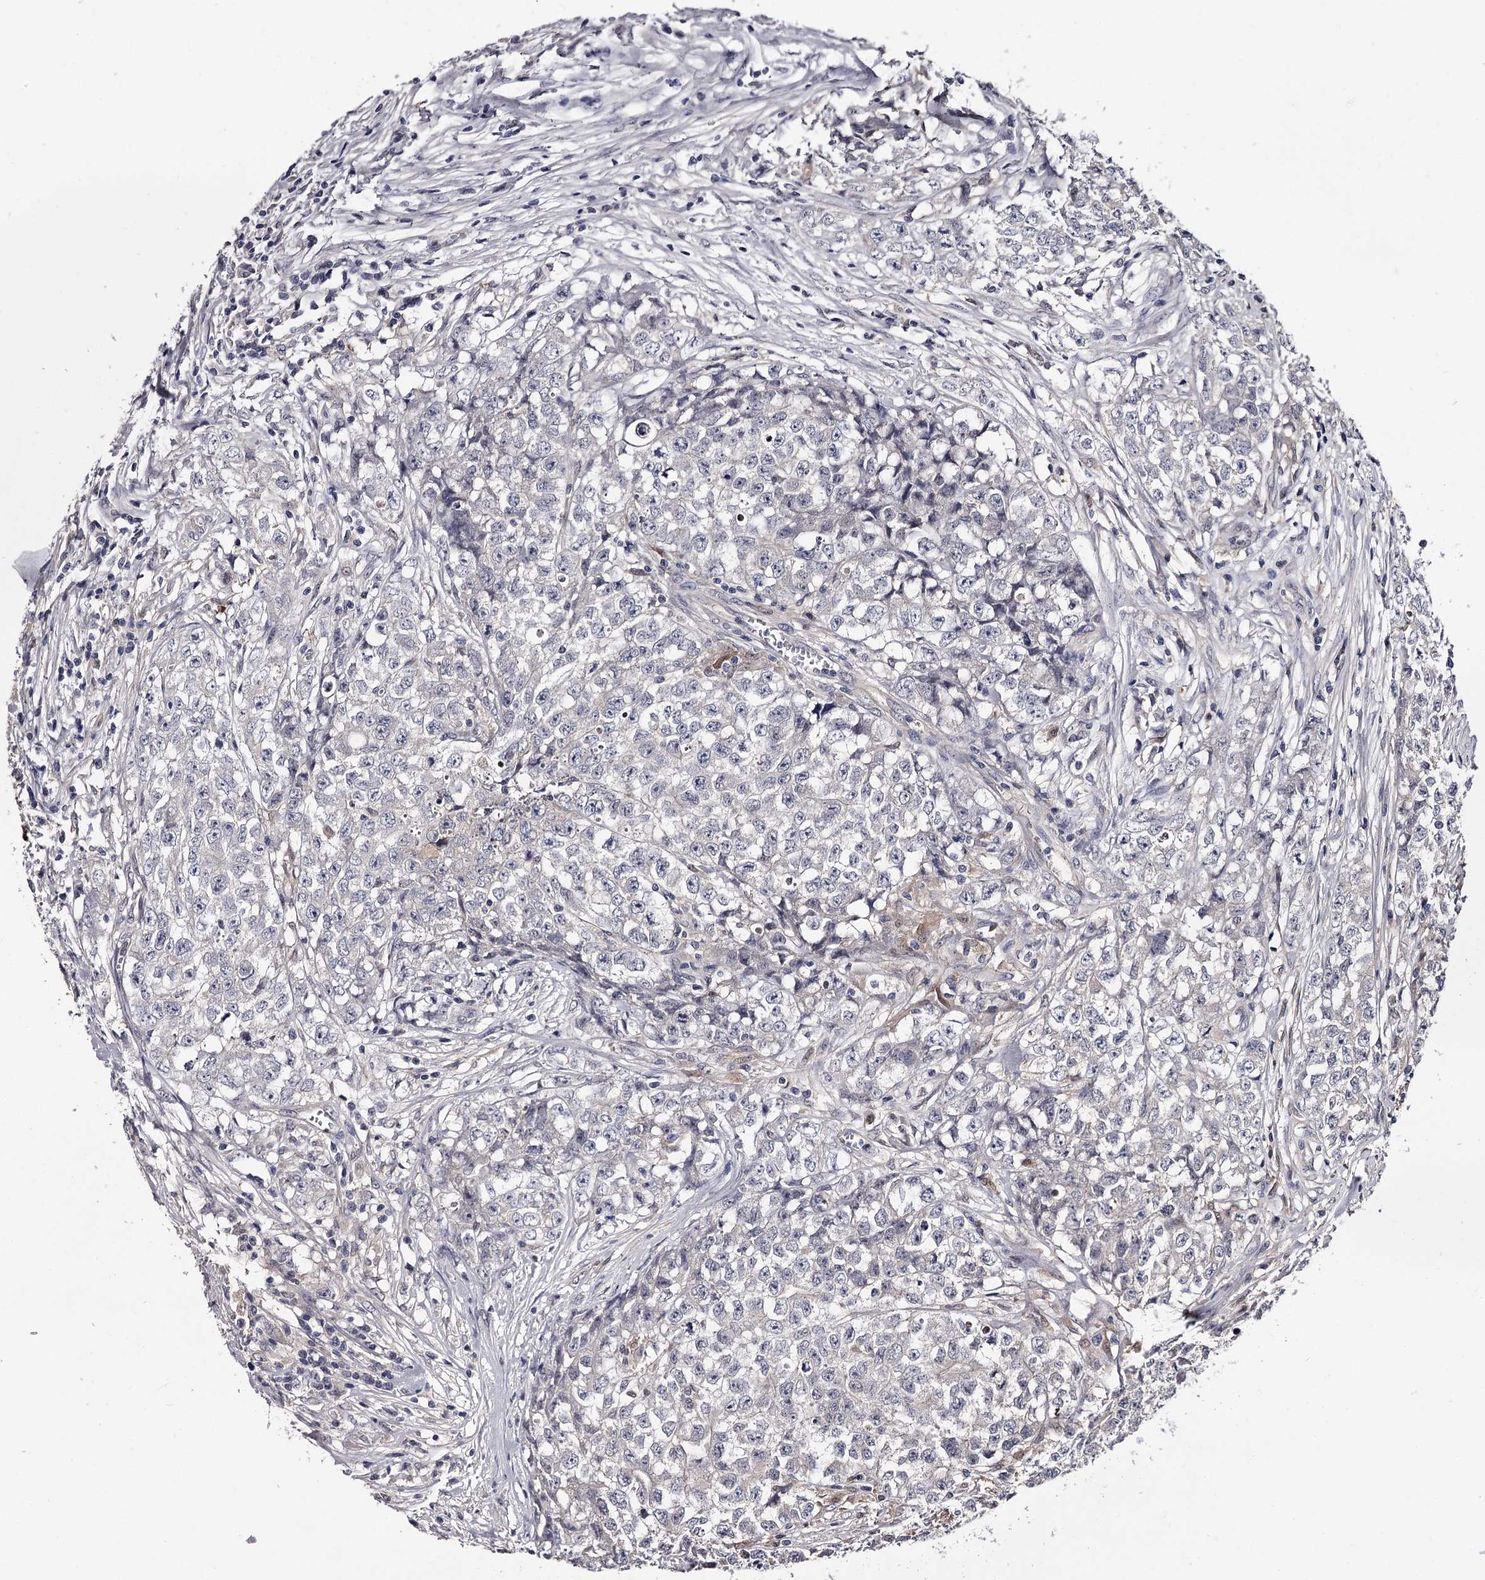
{"staining": {"intensity": "negative", "quantity": "none", "location": "none"}, "tissue": "testis cancer", "cell_type": "Tumor cells", "image_type": "cancer", "snomed": [{"axis": "morphology", "description": "Seminoma, NOS"}, {"axis": "morphology", "description": "Carcinoma, Embryonal, NOS"}, {"axis": "topography", "description": "Testis"}], "caption": "High power microscopy histopathology image of an immunohistochemistry (IHC) micrograph of seminoma (testis), revealing no significant staining in tumor cells.", "gene": "GSTO1", "patient": {"sex": "male", "age": 43}}